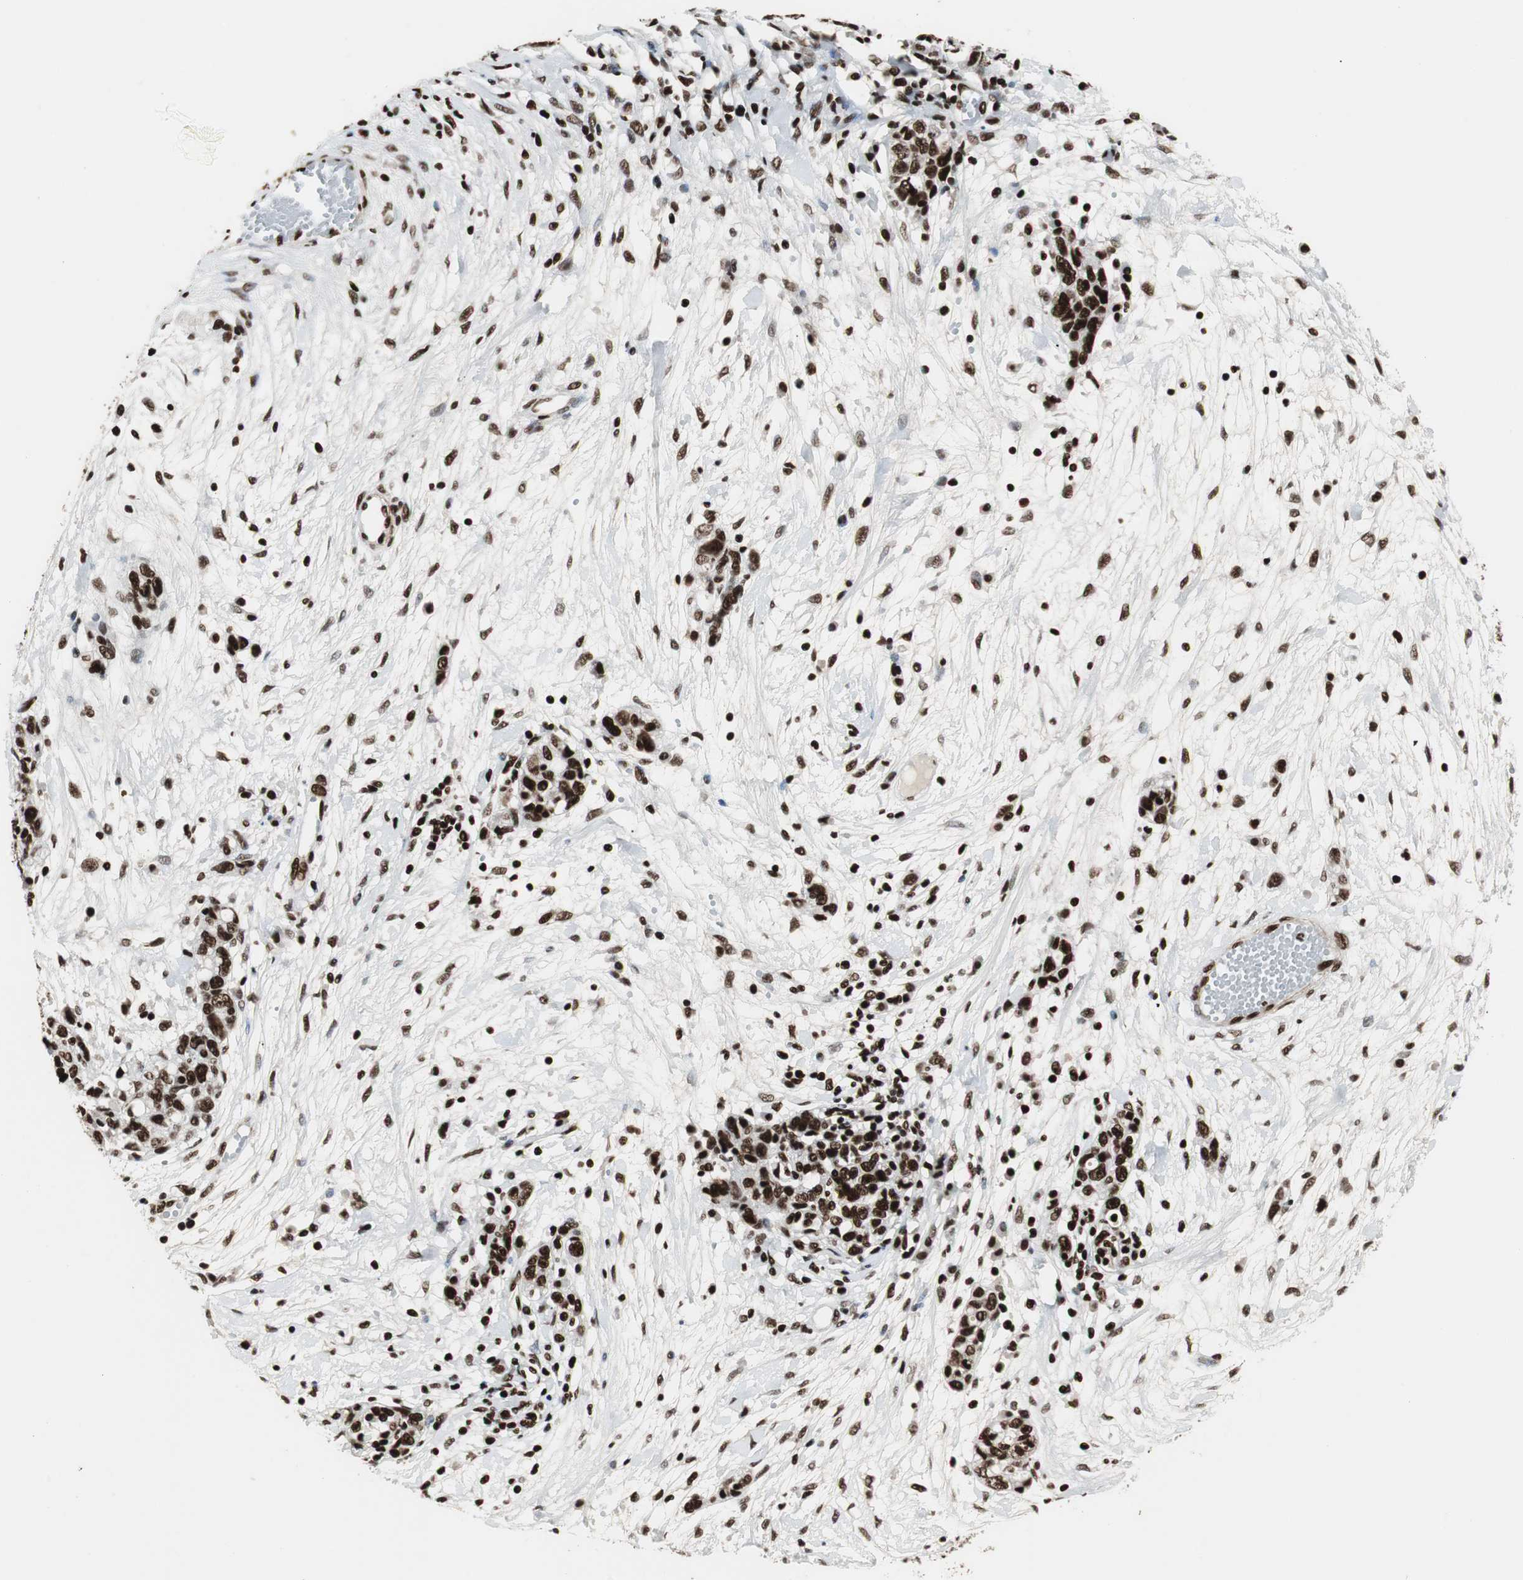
{"staining": {"intensity": "strong", "quantity": ">75%", "location": "nuclear"}, "tissue": "ovarian cancer", "cell_type": "Tumor cells", "image_type": "cancer", "snomed": [{"axis": "morphology", "description": "Cystadenocarcinoma, serous, NOS"}, {"axis": "topography", "description": "Ovary"}], "caption": "Strong nuclear protein positivity is appreciated in approximately >75% of tumor cells in ovarian cancer.", "gene": "MTA2", "patient": {"sex": "female", "age": 71}}